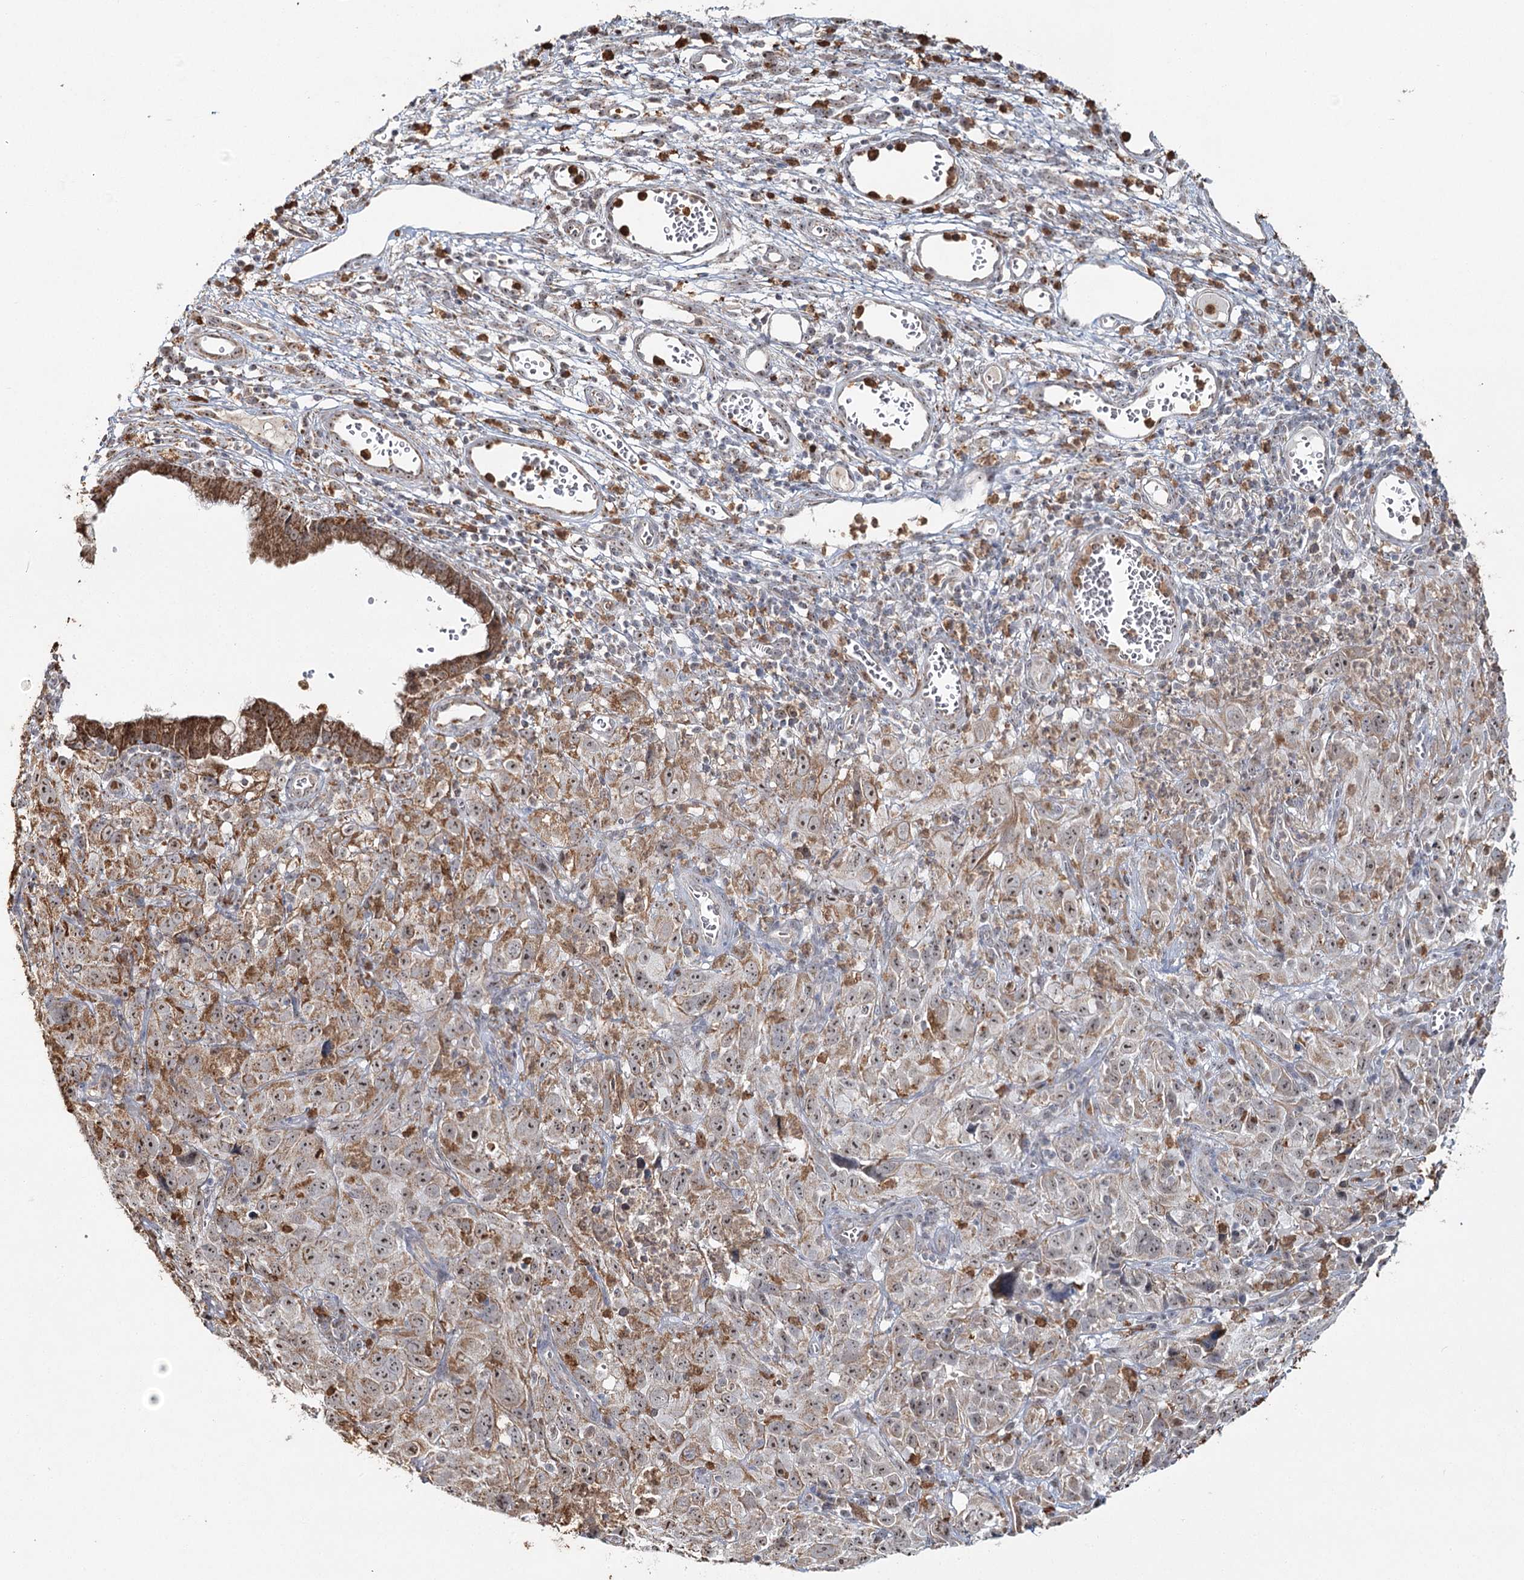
{"staining": {"intensity": "moderate", "quantity": "25%-75%", "location": "cytoplasmic/membranous,nuclear"}, "tissue": "cervical cancer", "cell_type": "Tumor cells", "image_type": "cancer", "snomed": [{"axis": "morphology", "description": "Squamous cell carcinoma, NOS"}, {"axis": "topography", "description": "Cervix"}], "caption": "A medium amount of moderate cytoplasmic/membranous and nuclear positivity is appreciated in about 25%-75% of tumor cells in cervical squamous cell carcinoma tissue. (IHC, brightfield microscopy, high magnification).", "gene": "ATAD1", "patient": {"sex": "female", "age": 32}}